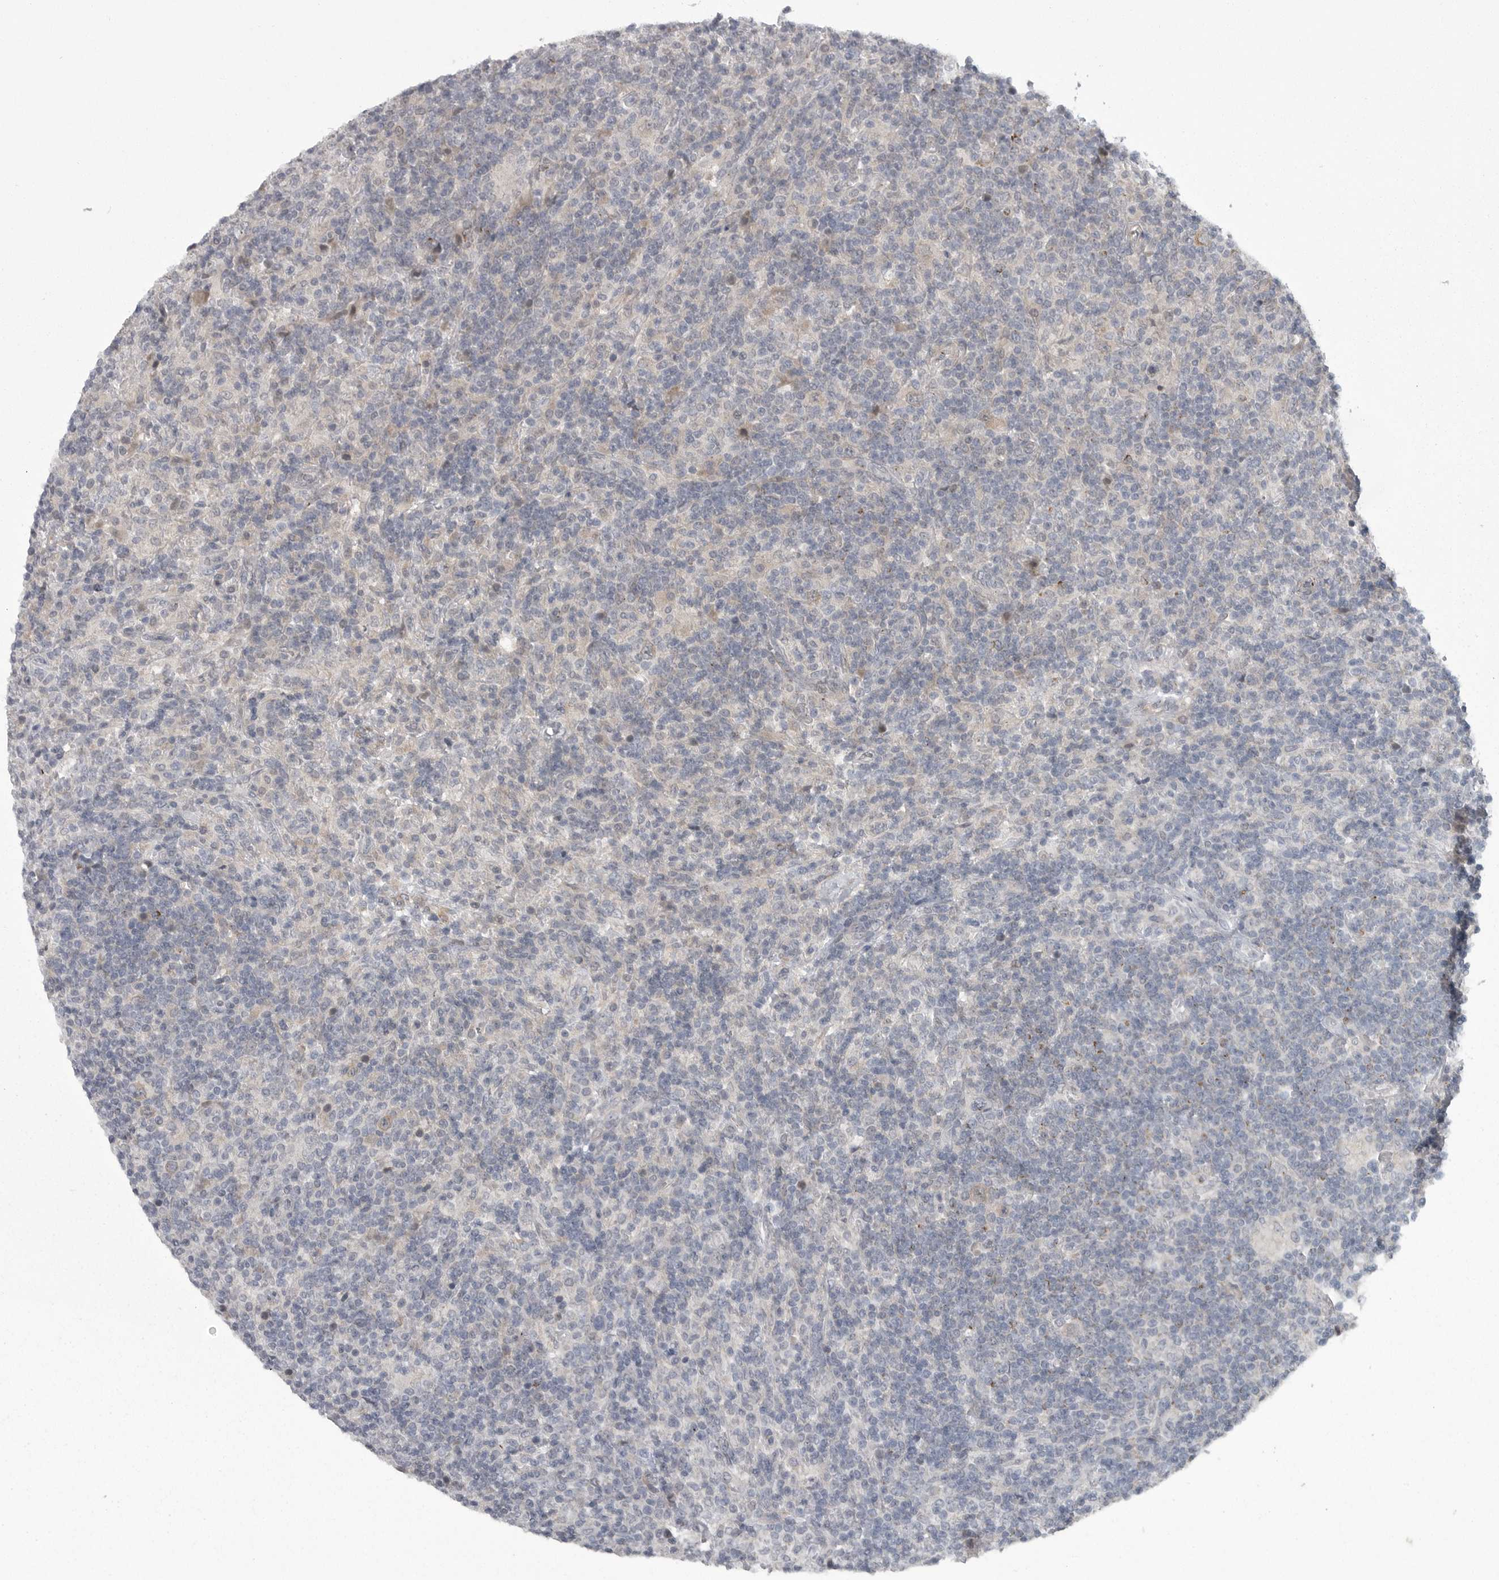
{"staining": {"intensity": "weak", "quantity": "<25%", "location": "cytoplasmic/membranous,nuclear"}, "tissue": "lymphoma", "cell_type": "Tumor cells", "image_type": "cancer", "snomed": [{"axis": "morphology", "description": "Hodgkin's disease, NOS"}, {"axis": "topography", "description": "Lymph node"}], "caption": "Immunohistochemistry of lymphoma reveals no expression in tumor cells.", "gene": "PPP1R9A", "patient": {"sex": "male", "age": 70}}